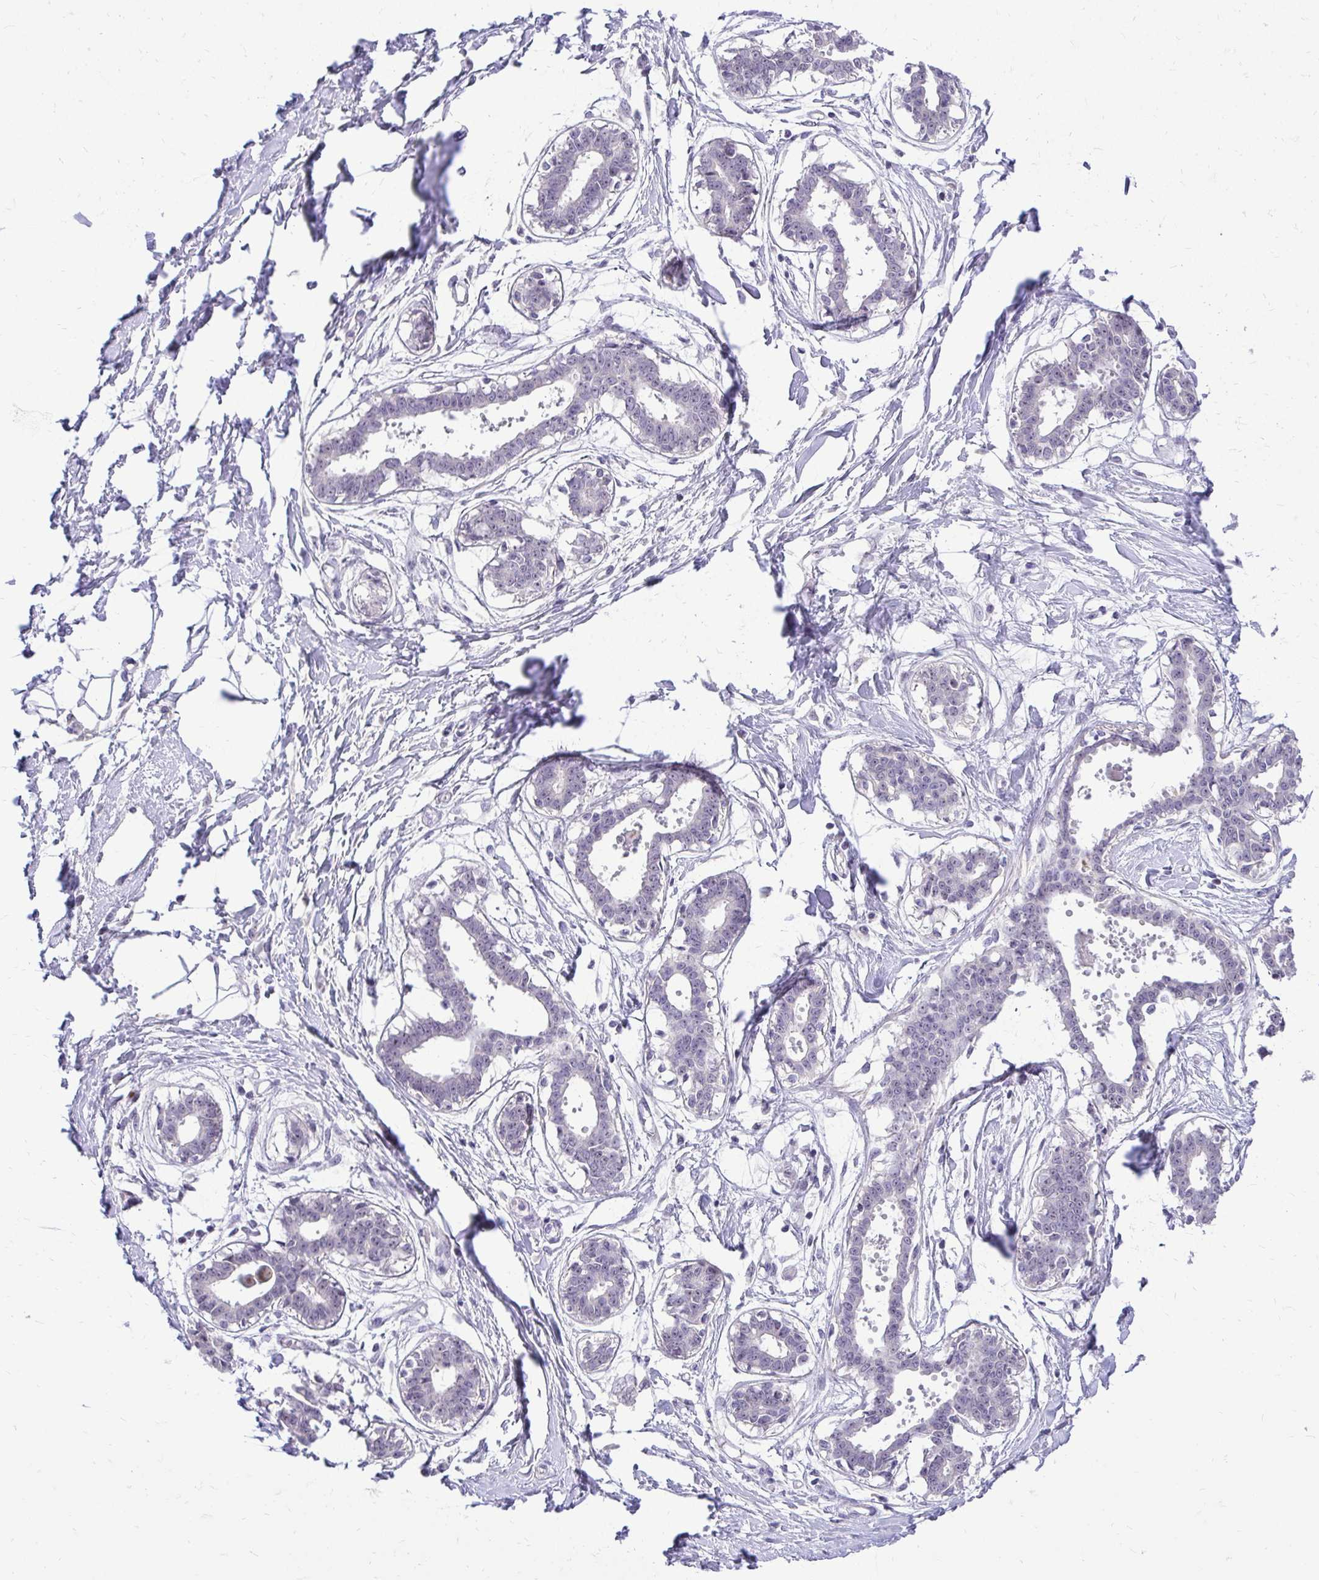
{"staining": {"intensity": "negative", "quantity": "none", "location": "none"}, "tissue": "breast", "cell_type": "Adipocytes", "image_type": "normal", "snomed": [{"axis": "morphology", "description": "Normal tissue, NOS"}, {"axis": "topography", "description": "Breast"}], "caption": "Human breast stained for a protein using IHC shows no expression in adipocytes.", "gene": "NIFK", "patient": {"sex": "female", "age": 45}}